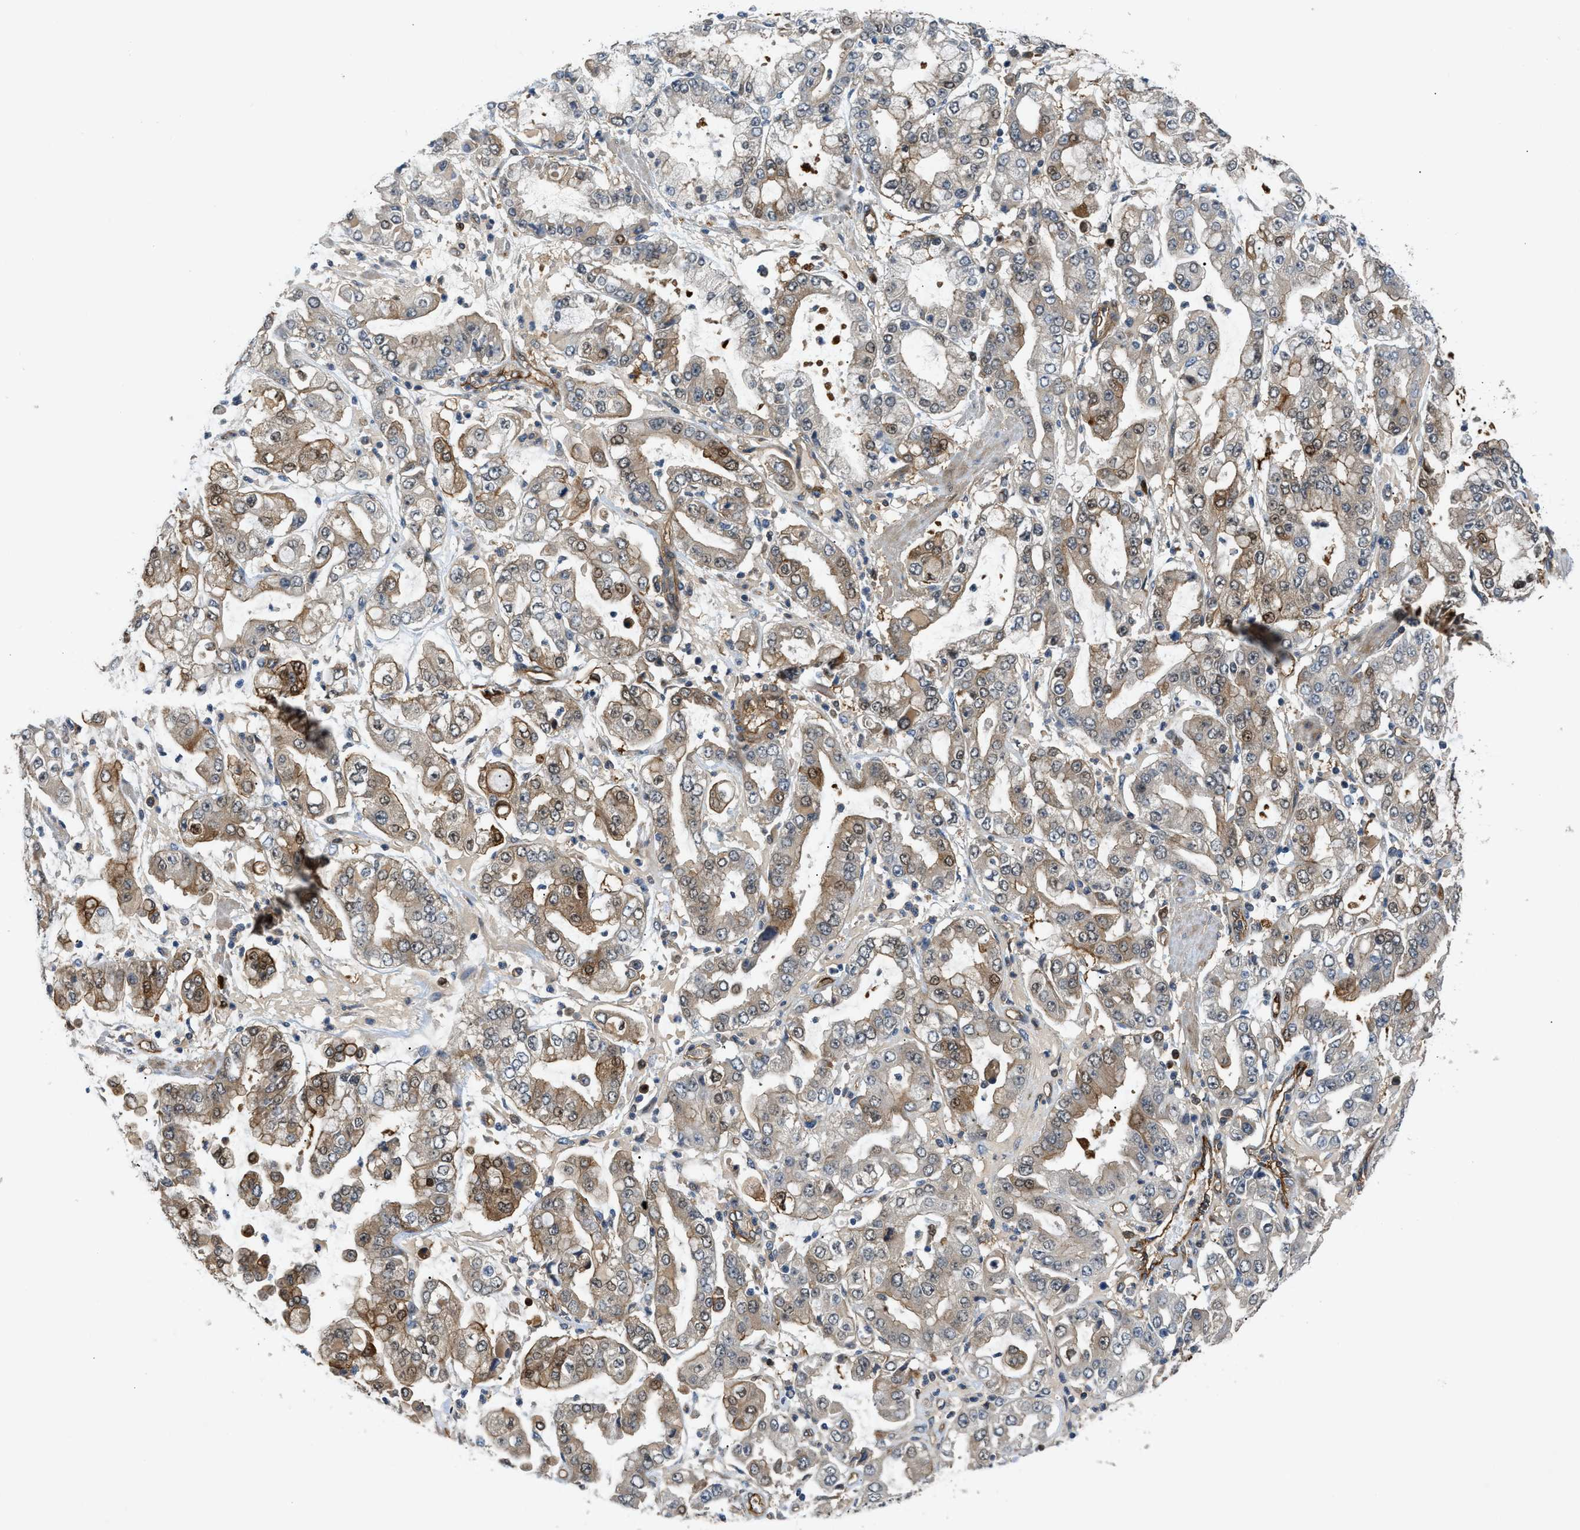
{"staining": {"intensity": "moderate", "quantity": "<25%", "location": "cytoplasmic/membranous"}, "tissue": "stomach cancer", "cell_type": "Tumor cells", "image_type": "cancer", "snomed": [{"axis": "morphology", "description": "Adenocarcinoma, NOS"}, {"axis": "topography", "description": "Stomach"}], "caption": "Immunohistochemistry (IHC) of human stomach adenocarcinoma shows low levels of moderate cytoplasmic/membranous expression in about <25% of tumor cells.", "gene": "TRAK2", "patient": {"sex": "male", "age": 76}}